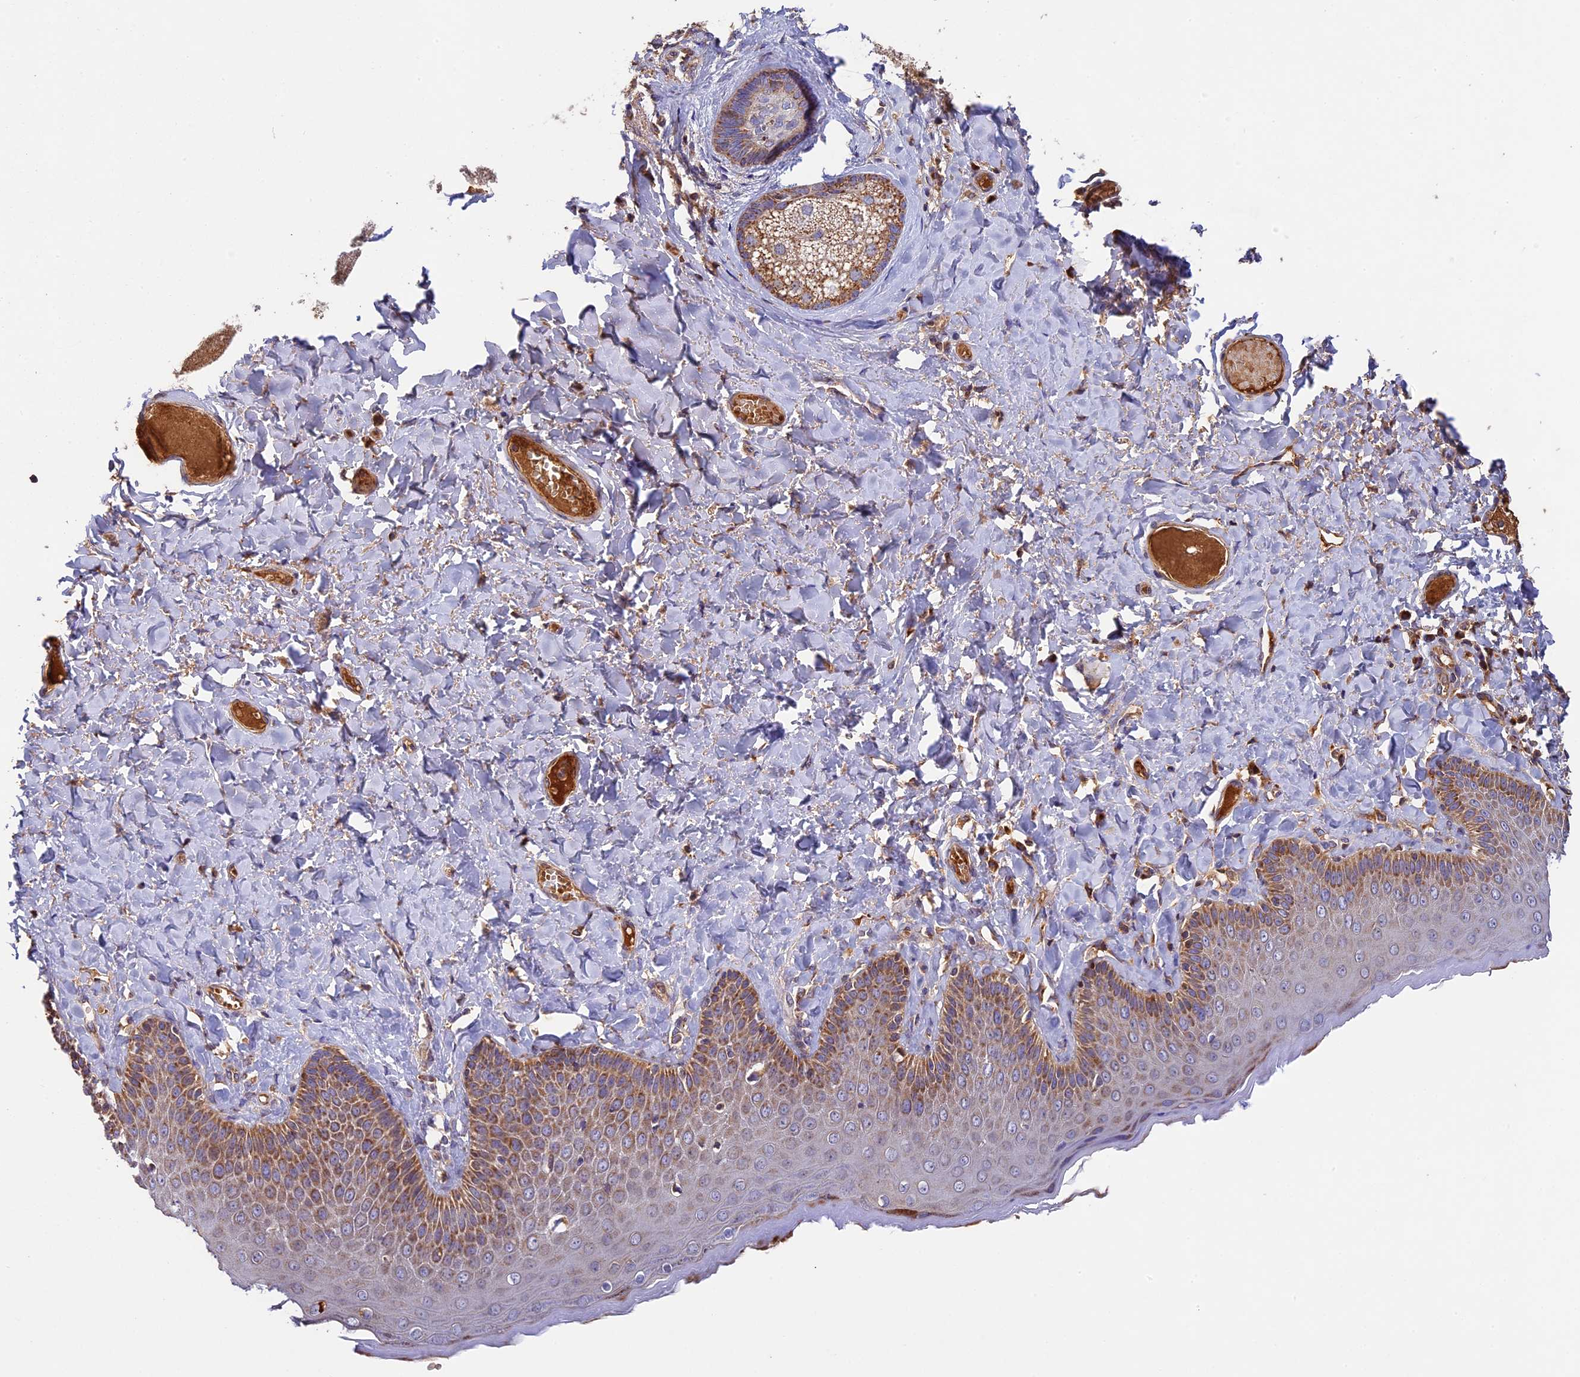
{"staining": {"intensity": "moderate", "quantity": "25%-75%", "location": "cytoplasmic/membranous"}, "tissue": "skin", "cell_type": "Epidermal cells", "image_type": "normal", "snomed": [{"axis": "morphology", "description": "Normal tissue, NOS"}, {"axis": "topography", "description": "Anal"}], "caption": "Human skin stained with a brown dye exhibits moderate cytoplasmic/membranous positive positivity in approximately 25%-75% of epidermal cells.", "gene": "OCEL1", "patient": {"sex": "male", "age": 69}}